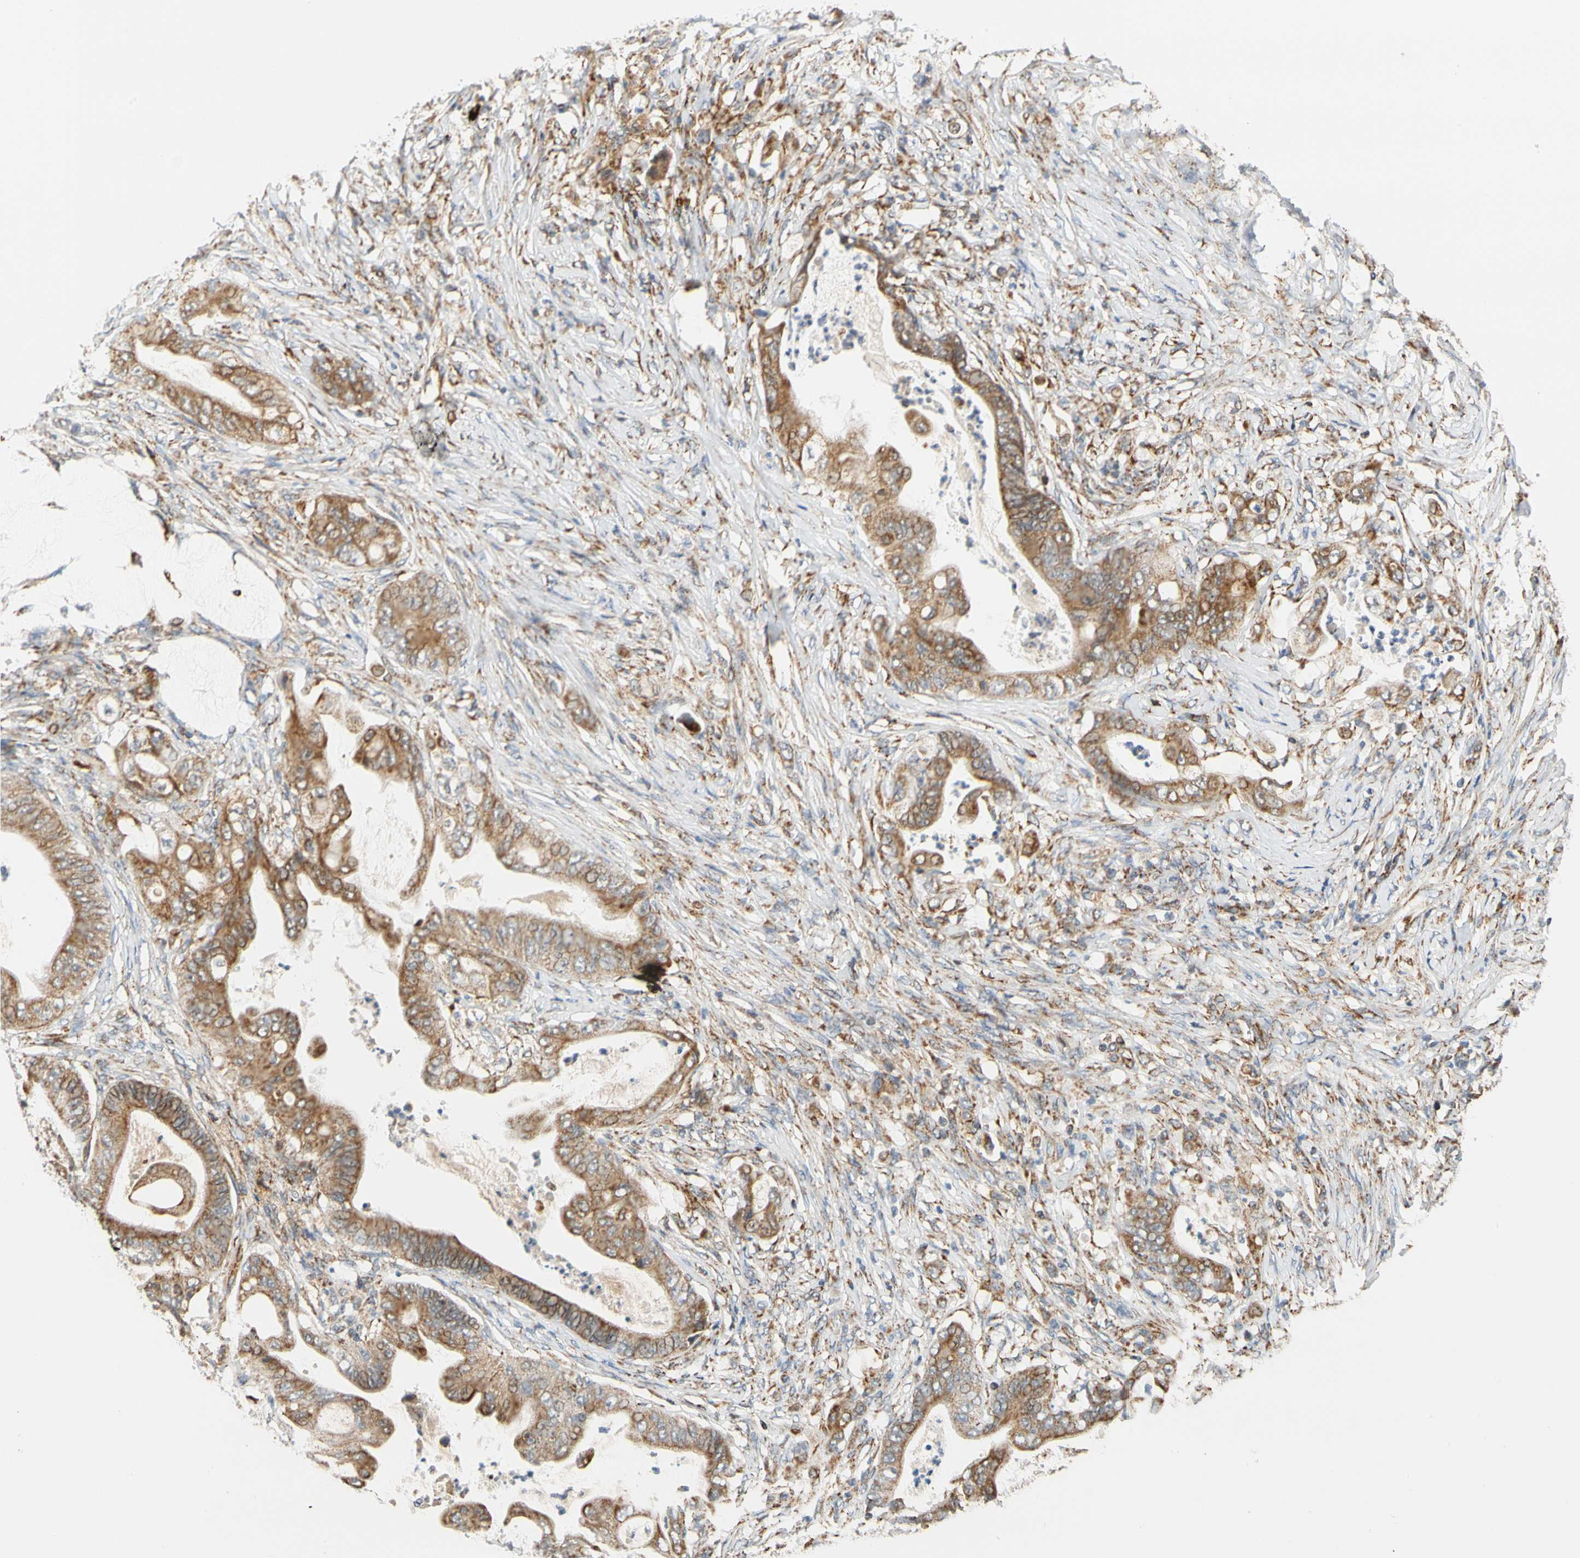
{"staining": {"intensity": "moderate", "quantity": ">75%", "location": "cytoplasmic/membranous"}, "tissue": "stomach cancer", "cell_type": "Tumor cells", "image_type": "cancer", "snomed": [{"axis": "morphology", "description": "Adenocarcinoma, NOS"}, {"axis": "topography", "description": "Stomach"}], "caption": "Human stomach adenocarcinoma stained with a protein marker exhibits moderate staining in tumor cells.", "gene": "SFXN3", "patient": {"sex": "female", "age": 73}}